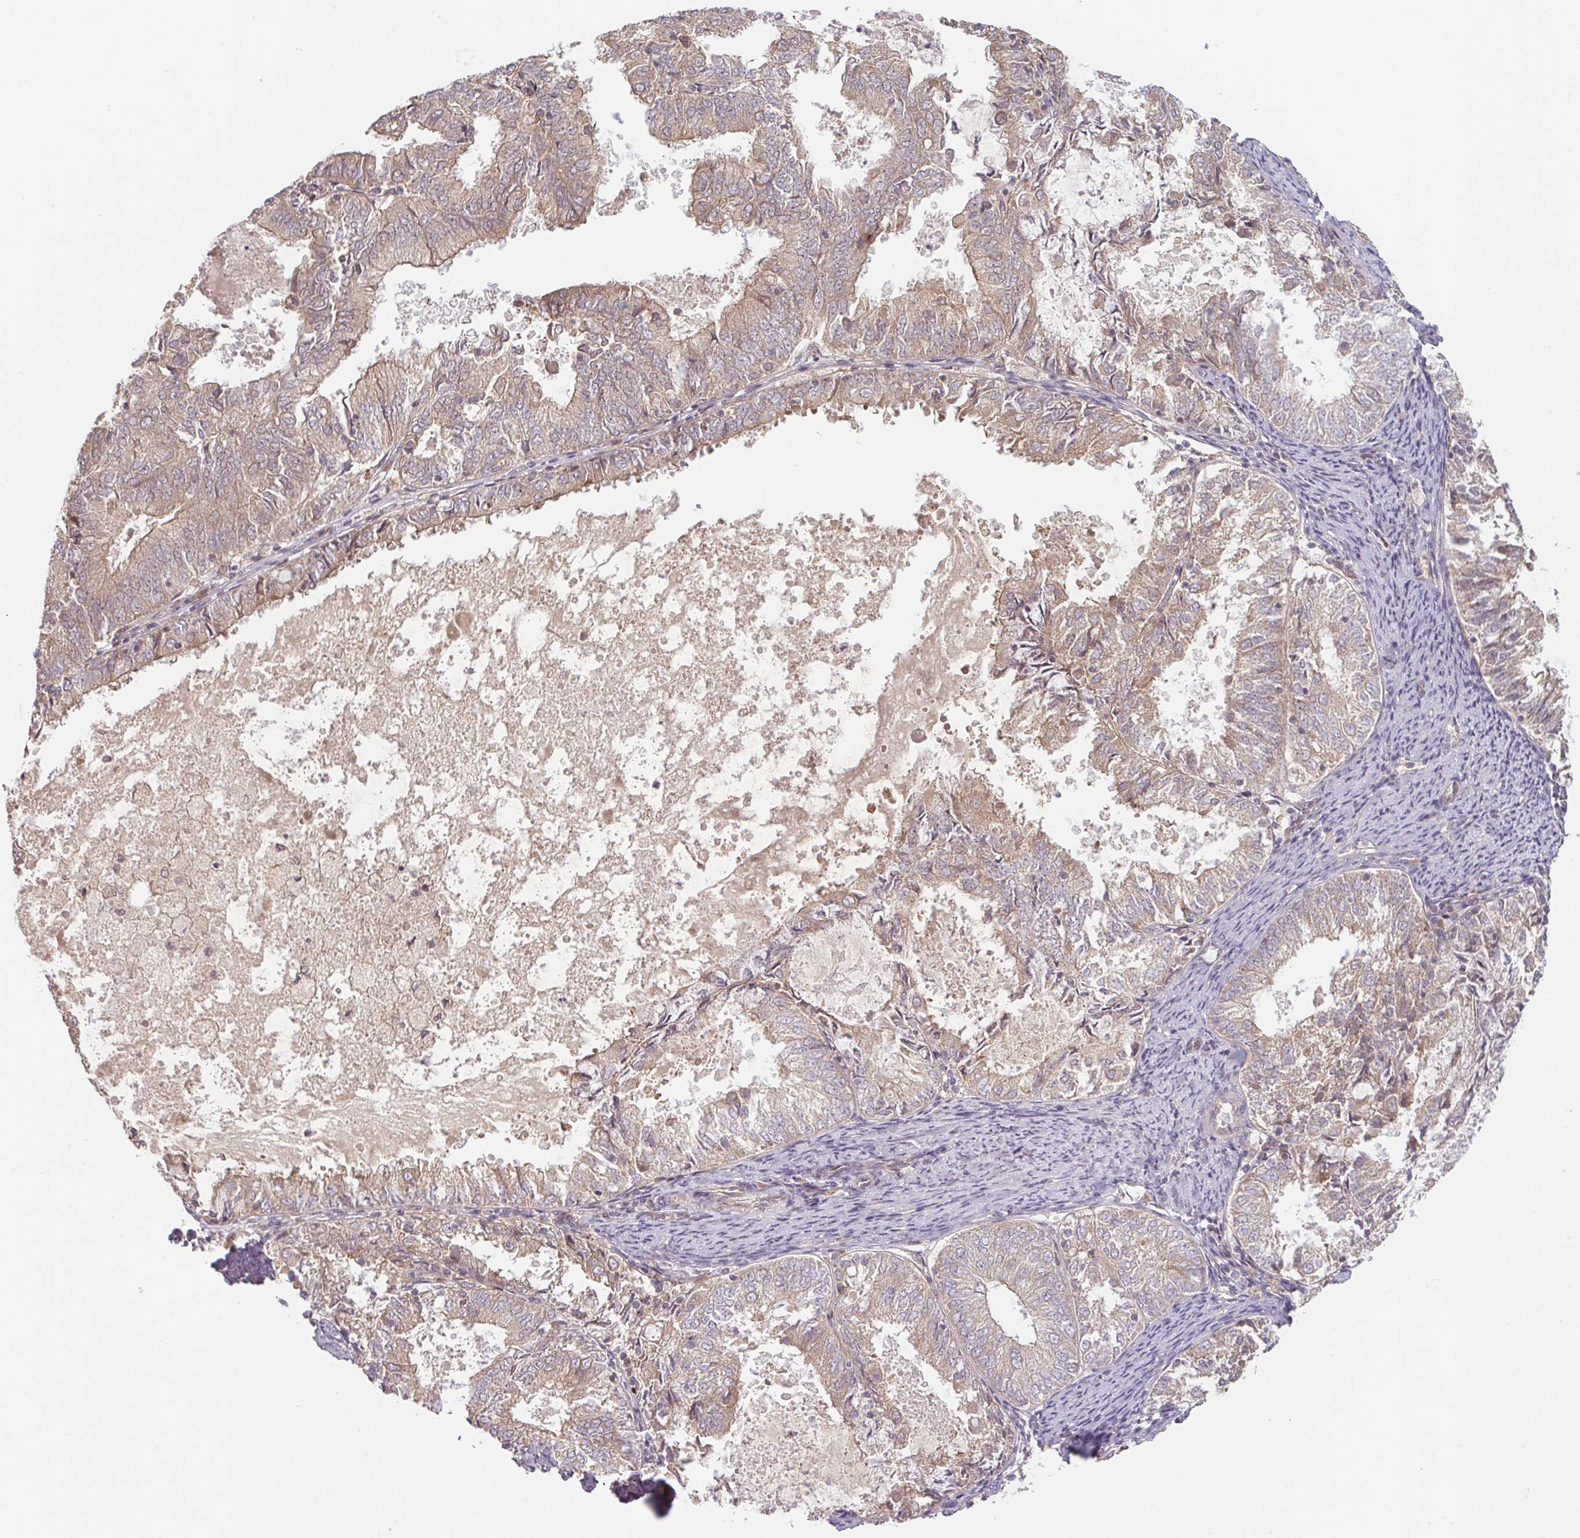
{"staining": {"intensity": "weak", "quantity": "25%-75%", "location": "cytoplasmic/membranous"}, "tissue": "endometrial cancer", "cell_type": "Tumor cells", "image_type": "cancer", "snomed": [{"axis": "morphology", "description": "Adenocarcinoma, NOS"}, {"axis": "topography", "description": "Endometrium"}], "caption": "Endometrial cancer stained for a protein shows weak cytoplasmic/membranous positivity in tumor cells.", "gene": "RNF31", "patient": {"sex": "female", "age": 57}}